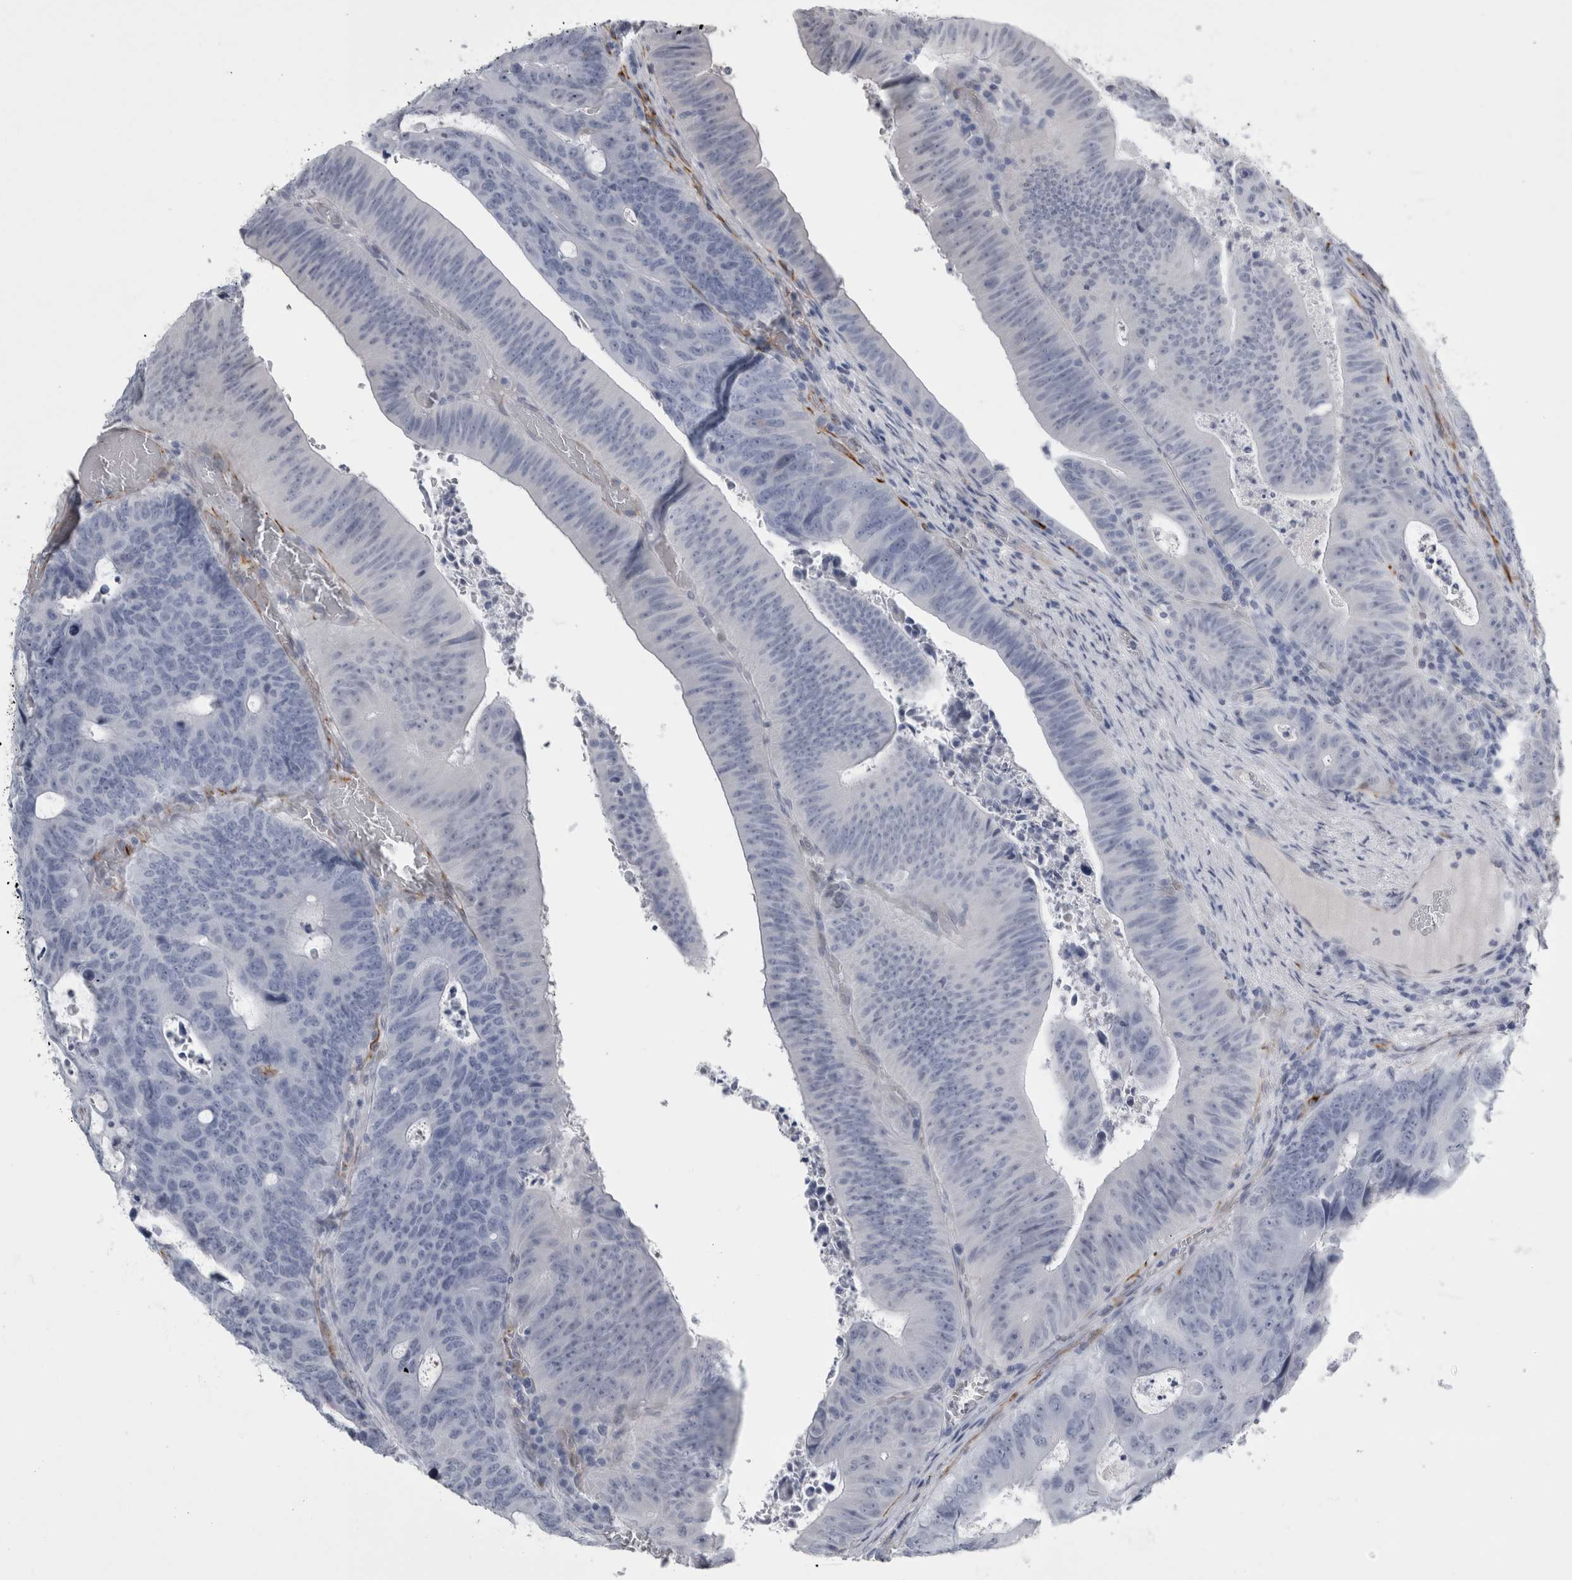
{"staining": {"intensity": "negative", "quantity": "none", "location": "none"}, "tissue": "colorectal cancer", "cell_type": "Tumor cells", "image_type": "cancer", "snomed": [{"axis": "morphology", "description": "Adenocarcinoma, NOS"}, {"axis": "topography", "description": "Colon"}], "caption": "The image shows no significant expression in tumor cells of colorectal adenocarcinoma.", "gene": "VWDE", "patient": {"sex": "male", "age": 87}}